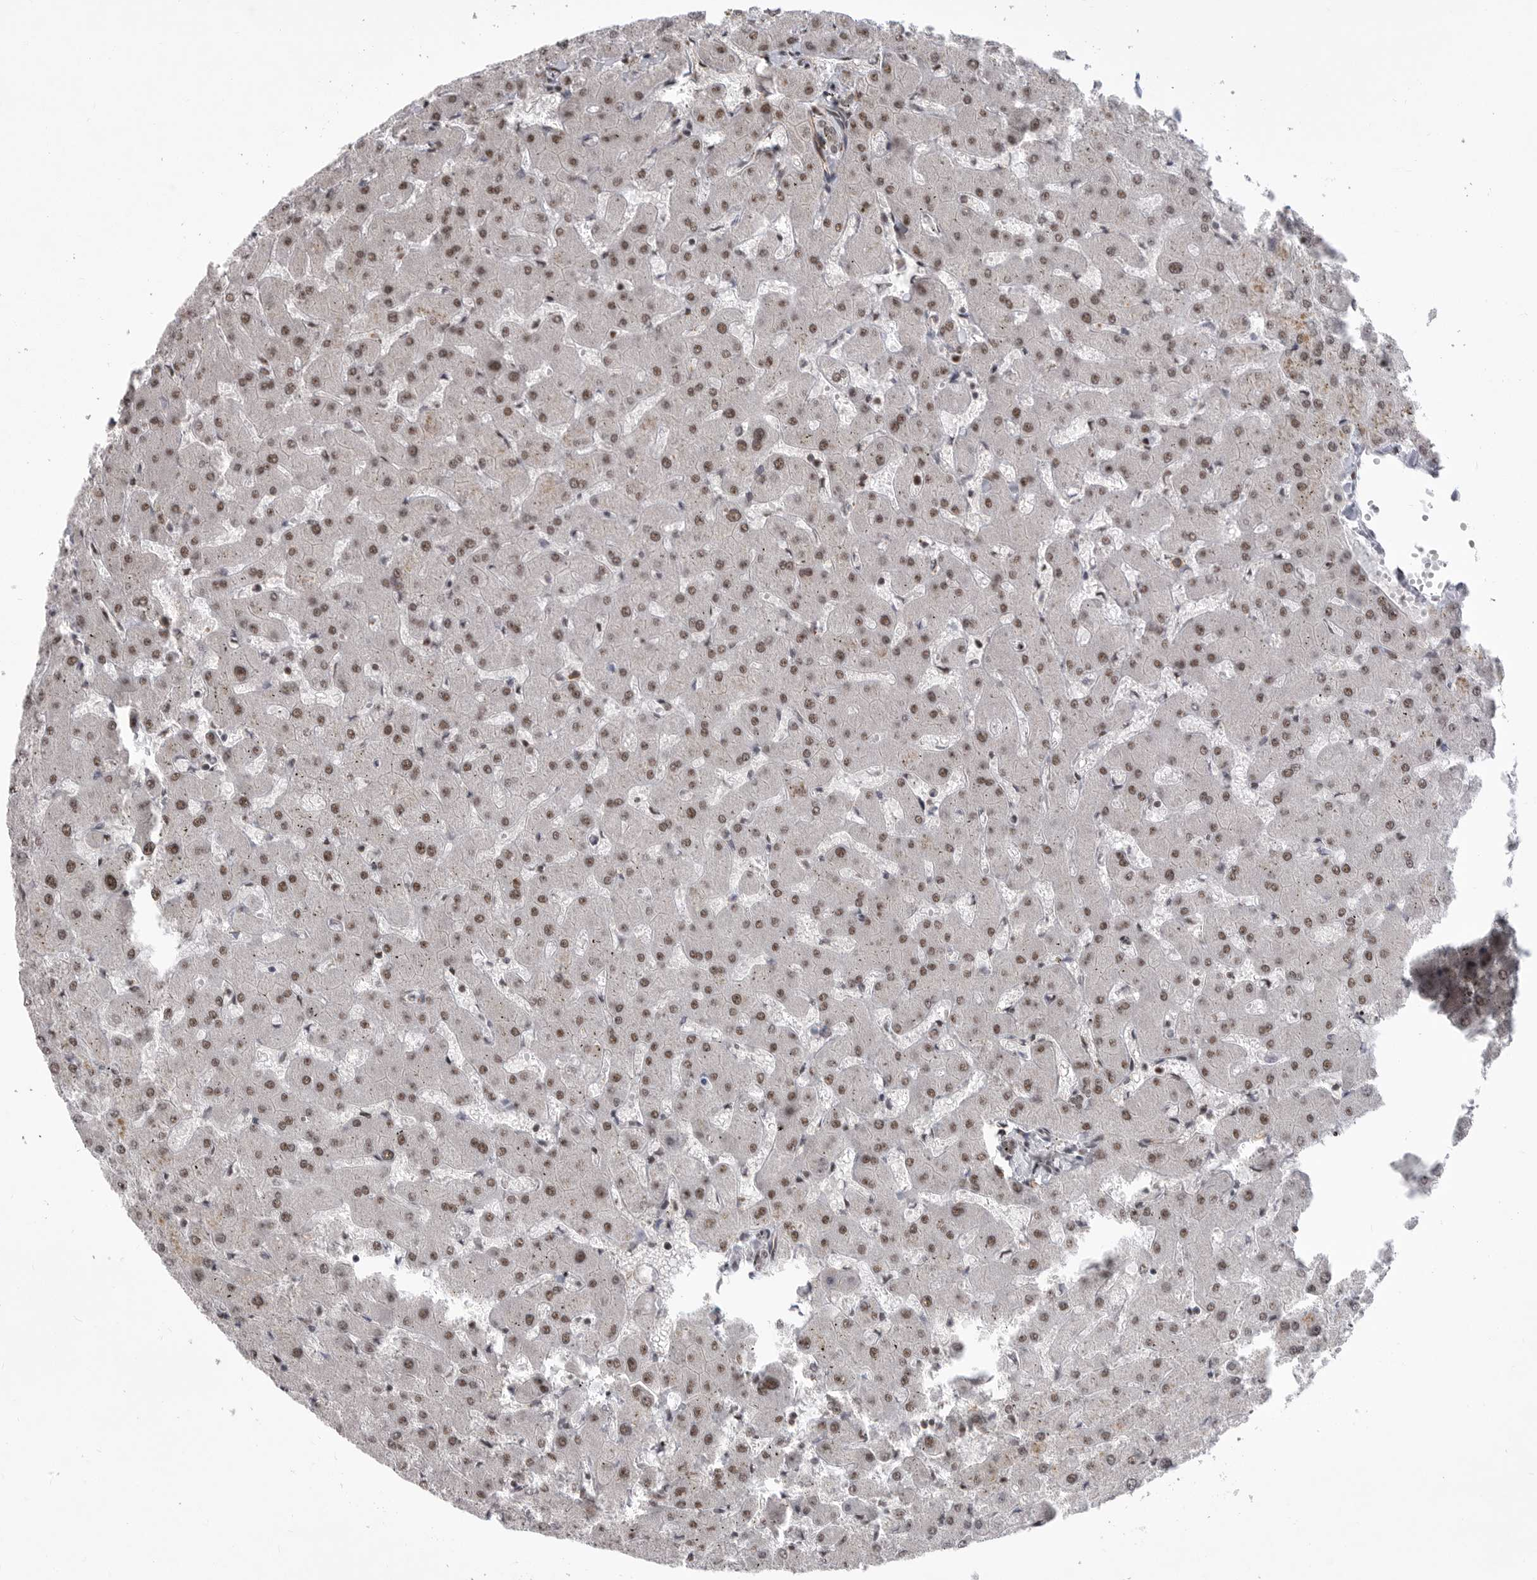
{"staining": {"intensity": "weak", "quantity": ">75%", "location": "nuclear"}, "tissue": "liver", "cell_type": "Cholangiocytes", "image_type": "normal", "snomed": [{"axis": "morphology", "description": "Normal tissue, NOS"}, {"axis": "topography", "description": "Liver"}], "caption": "Human liver stained with a brown dye shows weak nuclear positive expression in about >75% of cholangiocytes.", "gene": "PPP1R8", "patient": {"sex": "female", "age": 63}}